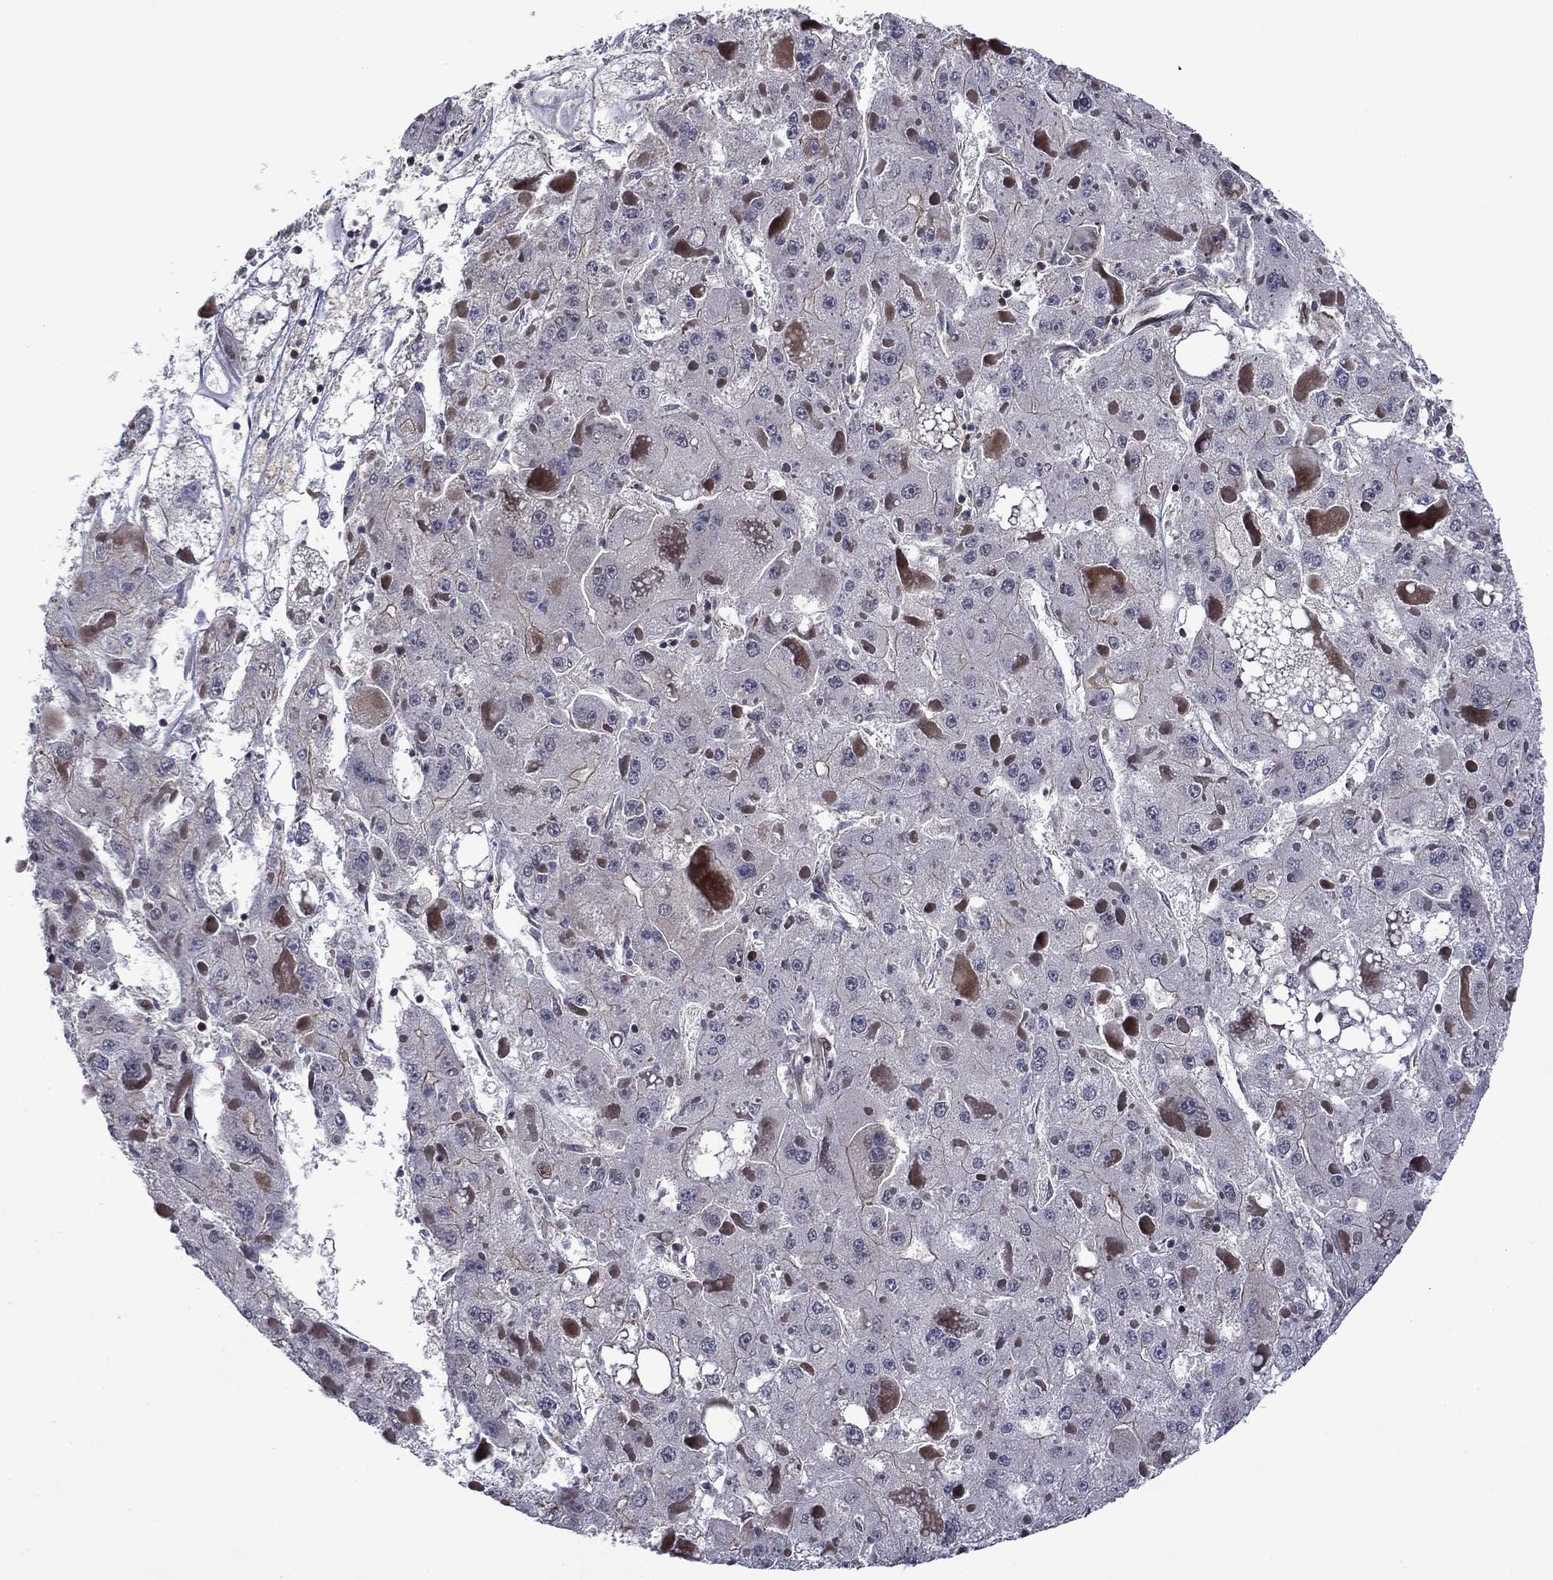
{"staining": {"intensity": "negative", "quantity": "none", "location": "none"}, "tissue": "liver cancer", "cell_type": "Tumor cells", "image_type": "cancer", "snomed": [{"axis": "morphology", "description": "Carcinoma, Hepatocellular, NOS"}, {"axis": "topography", "description": "Liver"}], "caption": "Immunohistochemistry (IHC) of human liver cancer demonstrates no positivity in tumor cells. Brightfield microscopy of immunohistochemistry stained with DAB (brown) and hematoxylin (blue), captured at high magnification.", "gene": "B3GAT1", "patient": {"sex": "female", "age": 73}}